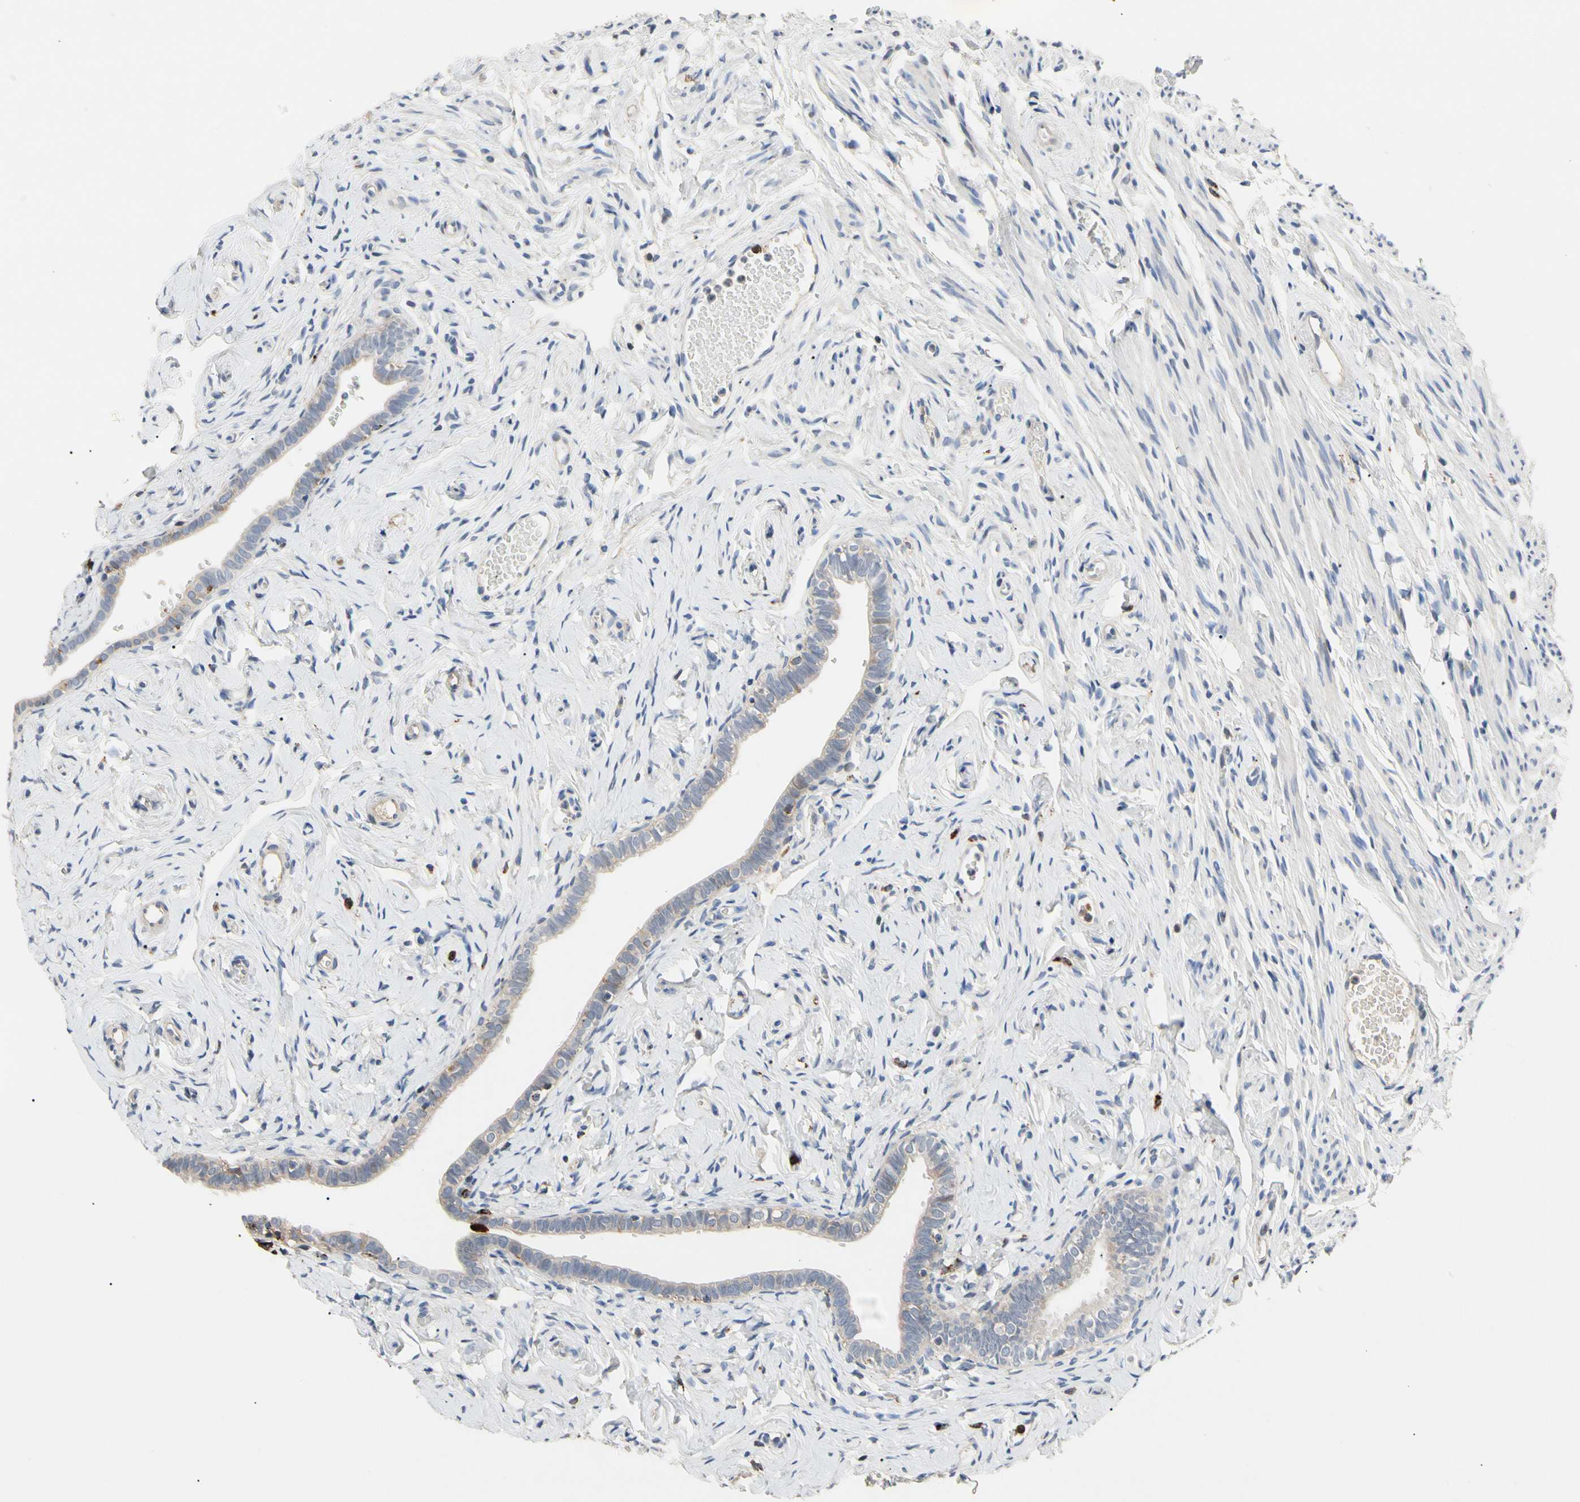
{"staining": {"intensity": "weak", "quantity": "<25%", "location": "cytoplasmic/membranous"}, "tissue": "fallopian tube", "cell_type": "Glandular cells", "image_type": "normal", "snomed": [{"axis": "morphology", "description": "Normal tissue, NOS"}, {"axis": "topography", "description": "Fallopian tube"}], "caption": "This is an immunohistochemistry histopathology image of unremarkable fallopian tube. There is no staining in glandular cells.", "gene": "ADA2", "patient": {"sex": "female", "age": 71}}